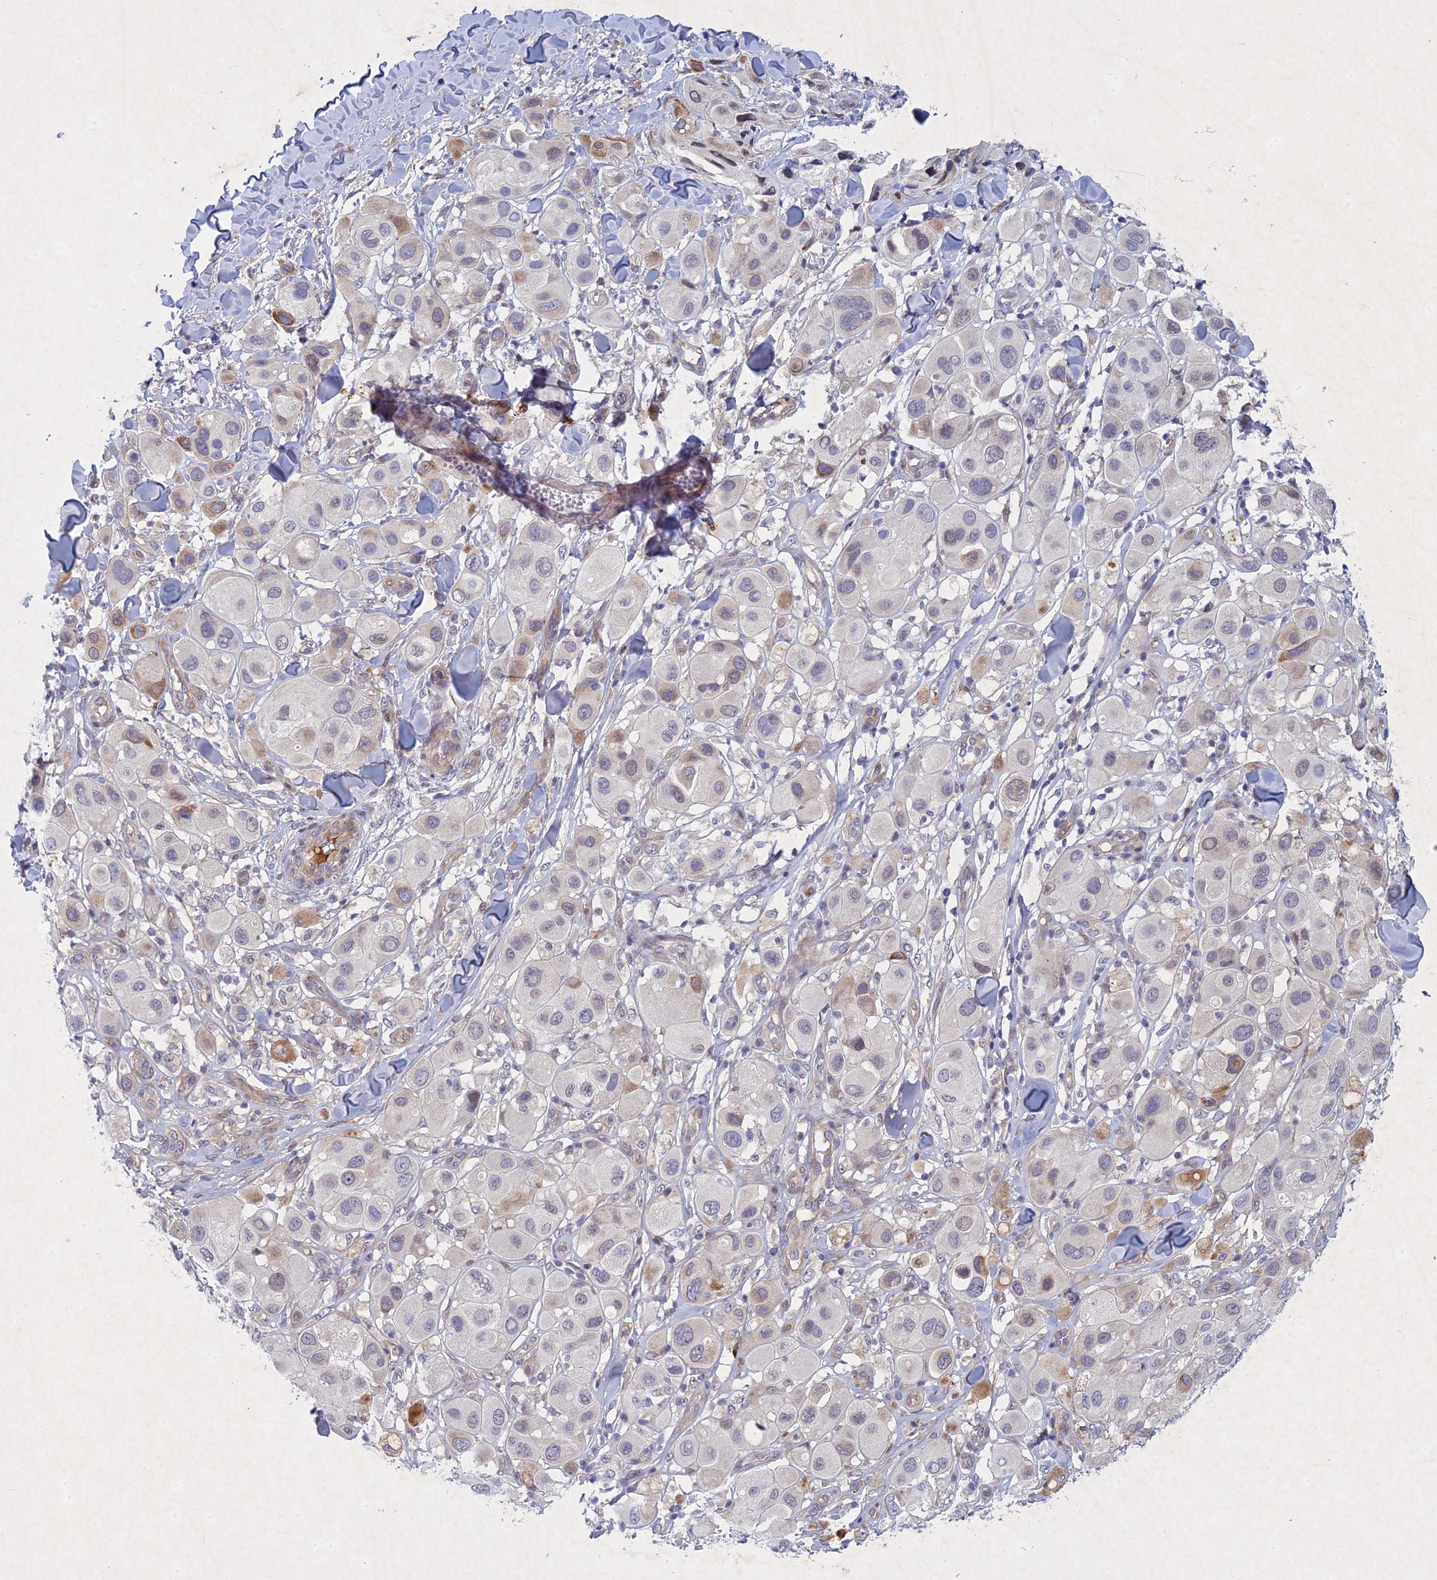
{"staining": {"intensity": "moderate", "quantity": "<25%", "location": "cytoplasmic/membranous"}, "tissue": "melanoma", "cell_type": "Tumor cells", "image_type": "cancer", "snomed": [{"axis": "morphology", "description": "Malignant melanoma, Metastatic site"}, {"axis": "topography", "description": "Skin"}], "caption": "A brown stain highlights moderate cytoplasmic/membranous staining of a protein in human melanoma tumor cells.", "gene": "PTHLH", "patient": {"sex": "male", "age": 41}}